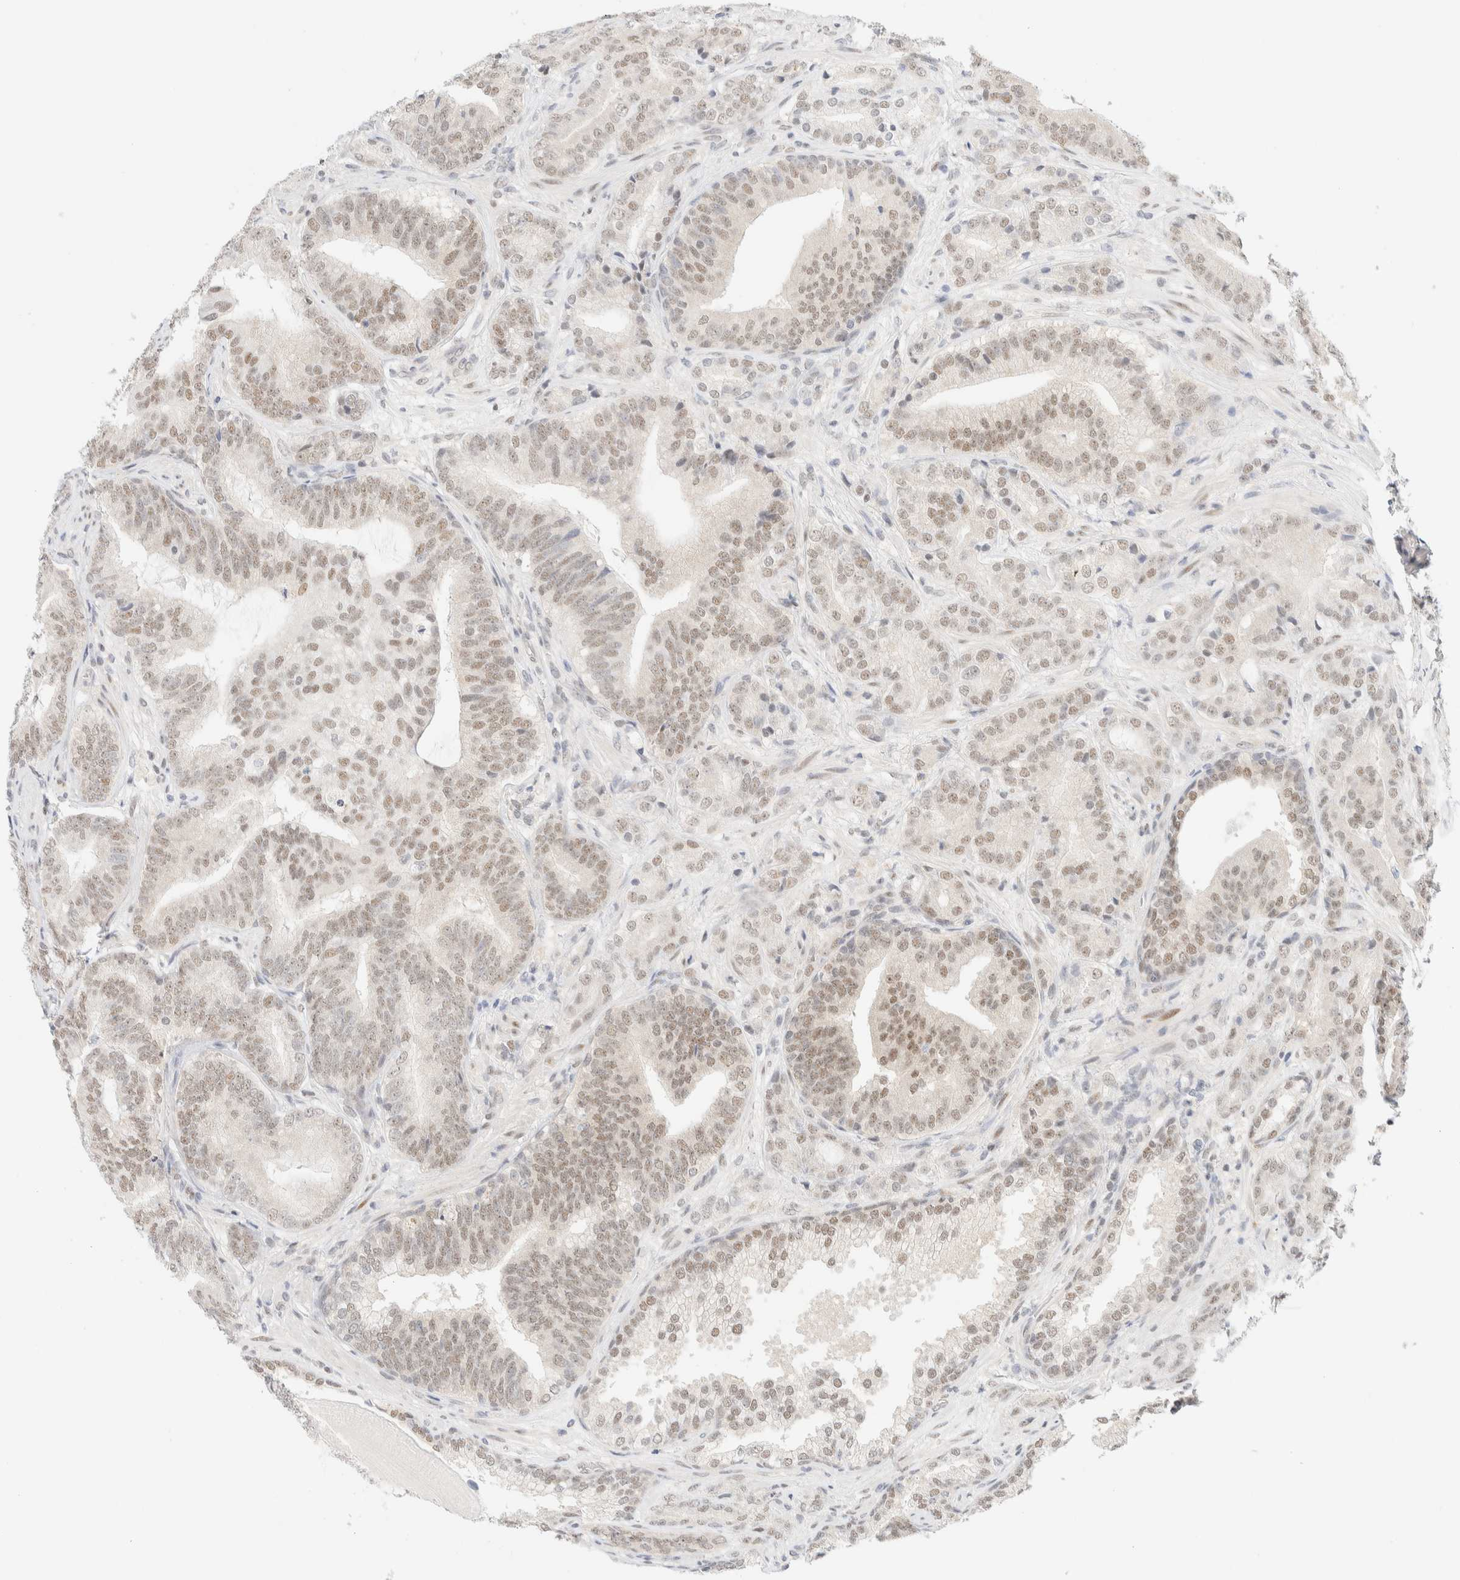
{"staining": {"intensity": "weak", "quantity": ">75%", "location": "nuclear"}, "tissue": "prostate cancer", "cell_type": "Tumor cells", "image_type": "cancer", "snomed": [{"axis": "morphology", "description": "Adenocarcinoma, High grade"}, {"axis": "topography", "description": "Prostate"}], "caption": "Immunohistochemistry (IHC) of adenocarcinoma (high-grade) (prostate) exhibits low levels of weak nuclear staining in approximately >75% of tumor cells. The protein is shown in brown color, while the nuclei are stained blue.", "gene": "PYGO2", "patient": {"sex": "male", "age": 55}}